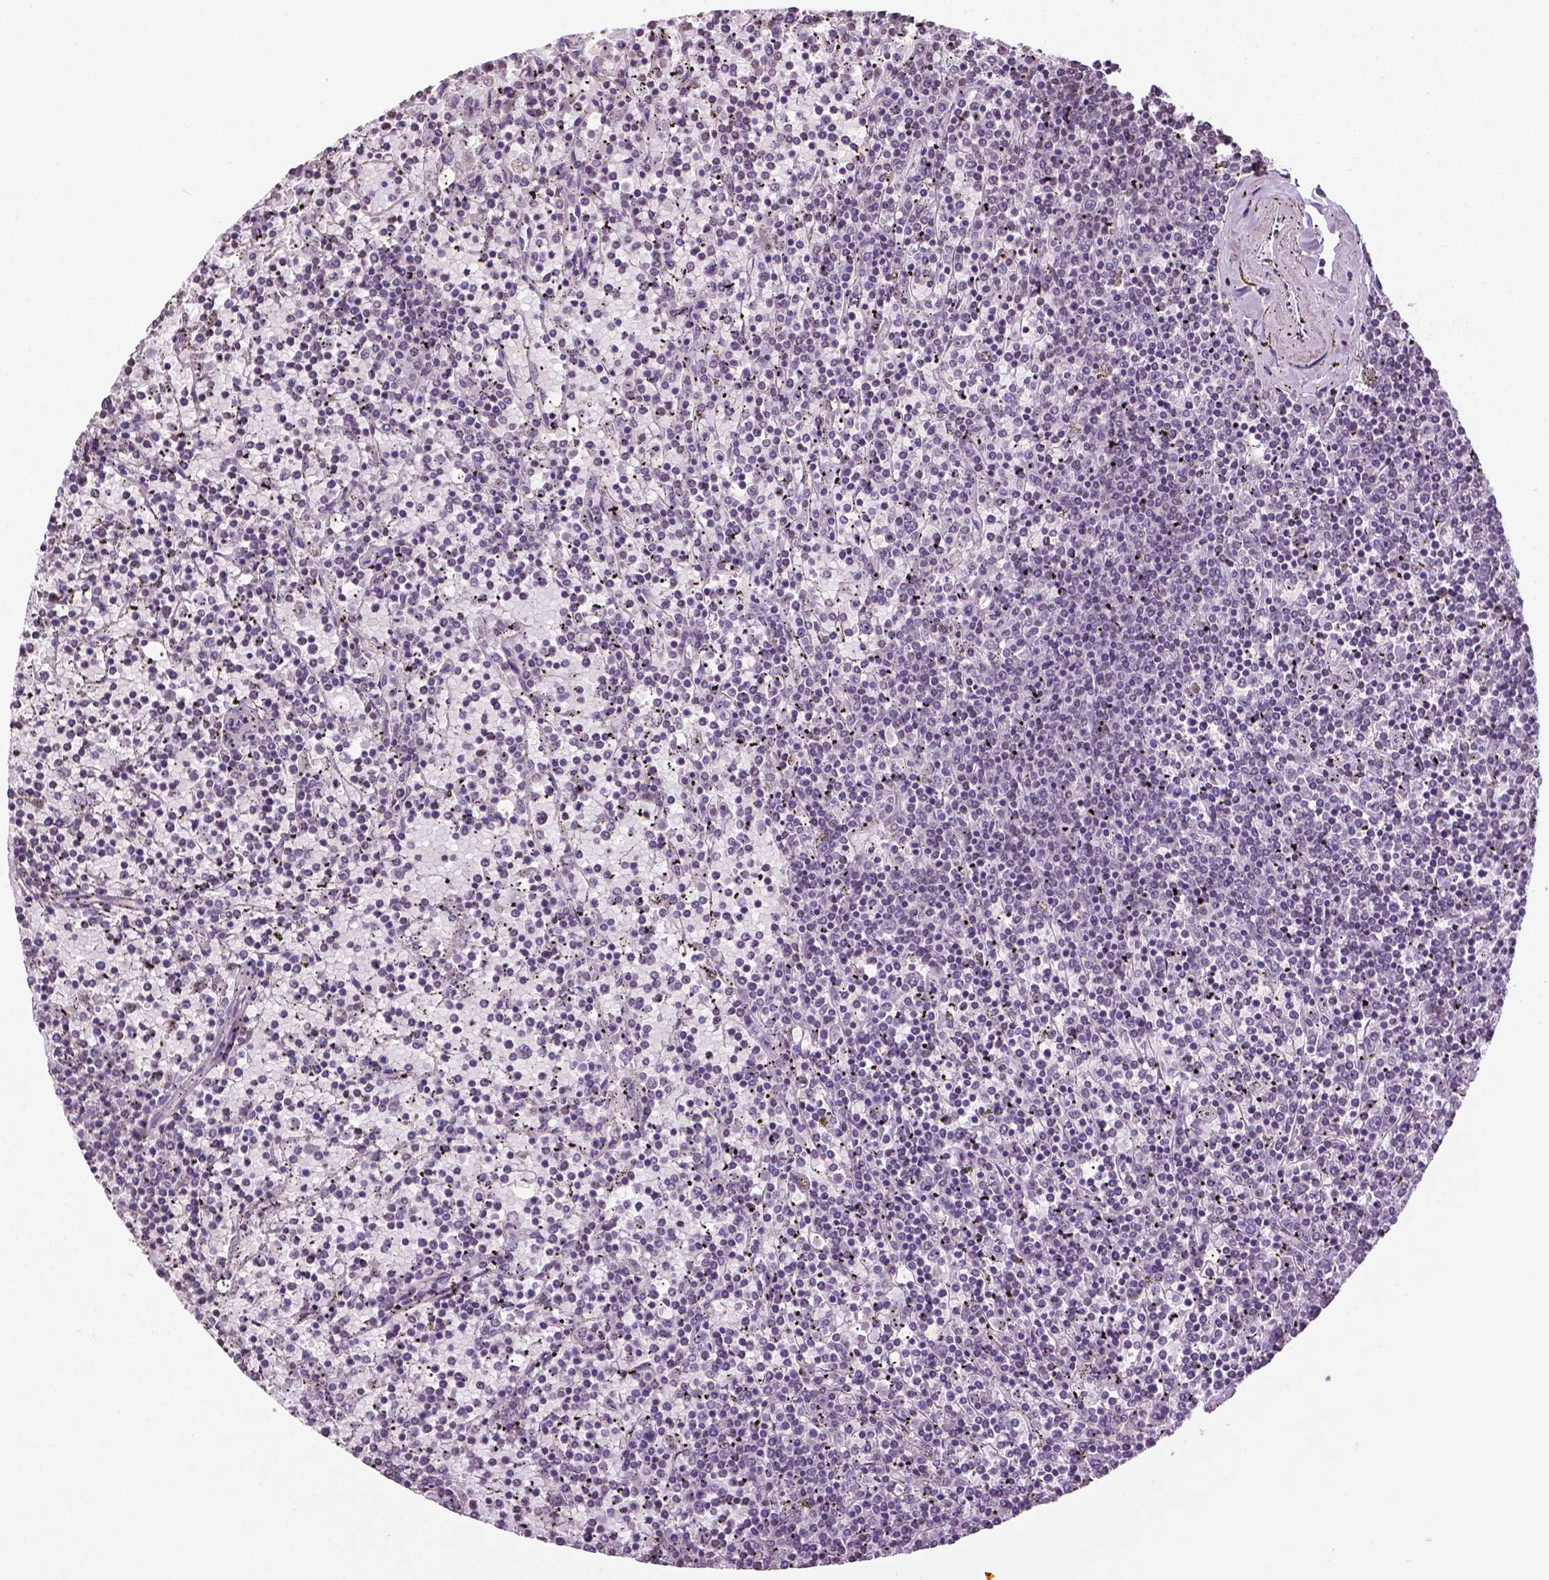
{"staining": {"intensity": "negative", "quantity": "none", "location": "none"}, "tissue": "lymphoma", "cell_type": "Tumor cells", "image_type": "cancer", "snomed": [{"axis": "morphology", "description": "Malignant lymphoma, non-Hodgkin's type, Low grade"}, {"axis": "topography", "description": "Spleen"}], "caption": "Photomicrograph shows no protein staining in tumor cells of malignant lymphoma, non-Hodgkin's type (low-grade) tissue.", "gene": "DLX5", "patient": {"sex": "female", "age": 77}}